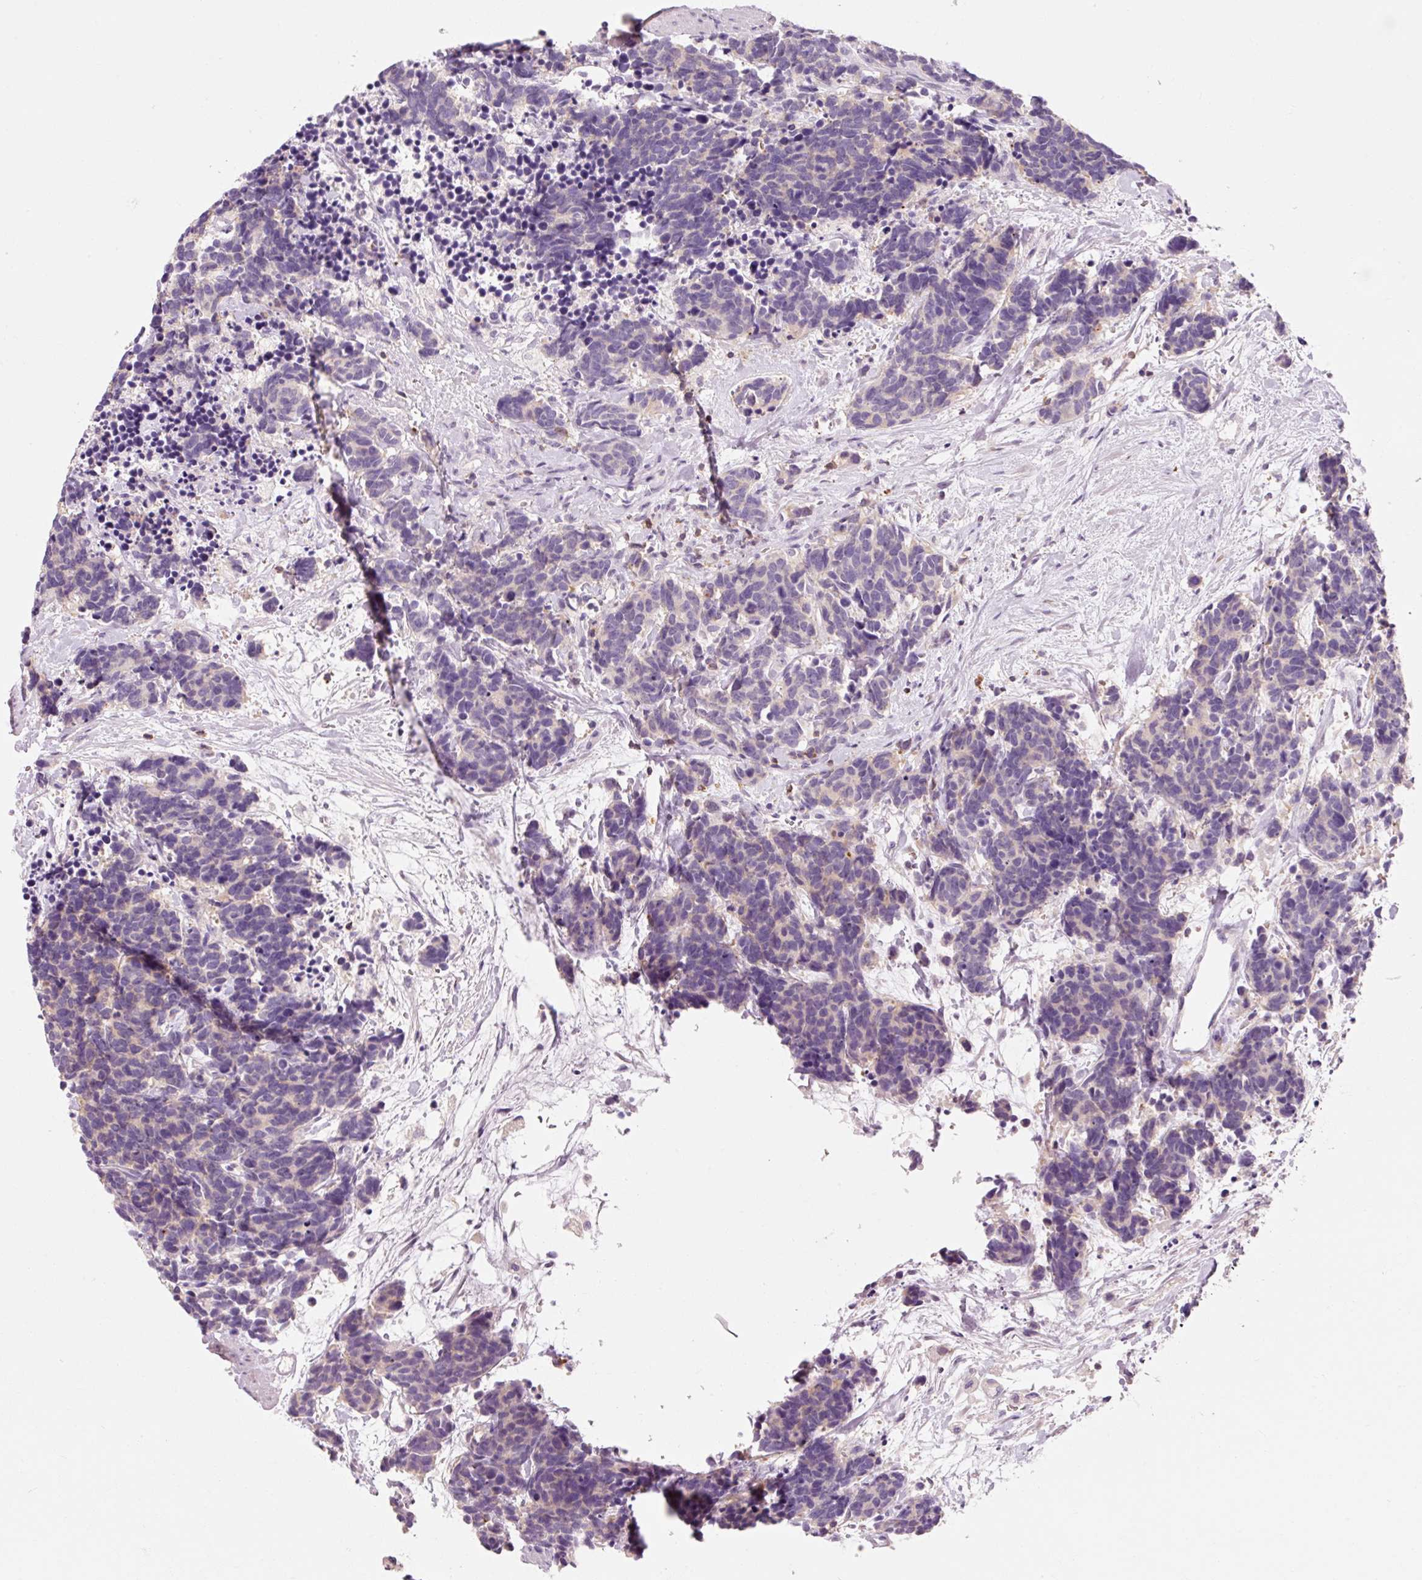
{"staining": {"intensity": "weak", "quantity": "<25%", "location": "cytoplasmic/membranous"}, "tissue": "carcinoid", "cell_type": "Tumor cells", "image_type": "cancer", "snomed": [{"axis": "morphology", "description": "Carcinoma, NOS"}, {"axis": "morphology", "description": "Carcinoid, malignant, NOS"}, {"axis": "topography", "description": "Prostate"}], "caption": "The IHC micrograph has no significant expression in tumor cells of carcinoid tissue.", "gene": "OR8K1", "patient": {"sex": "male", "age": 57}}